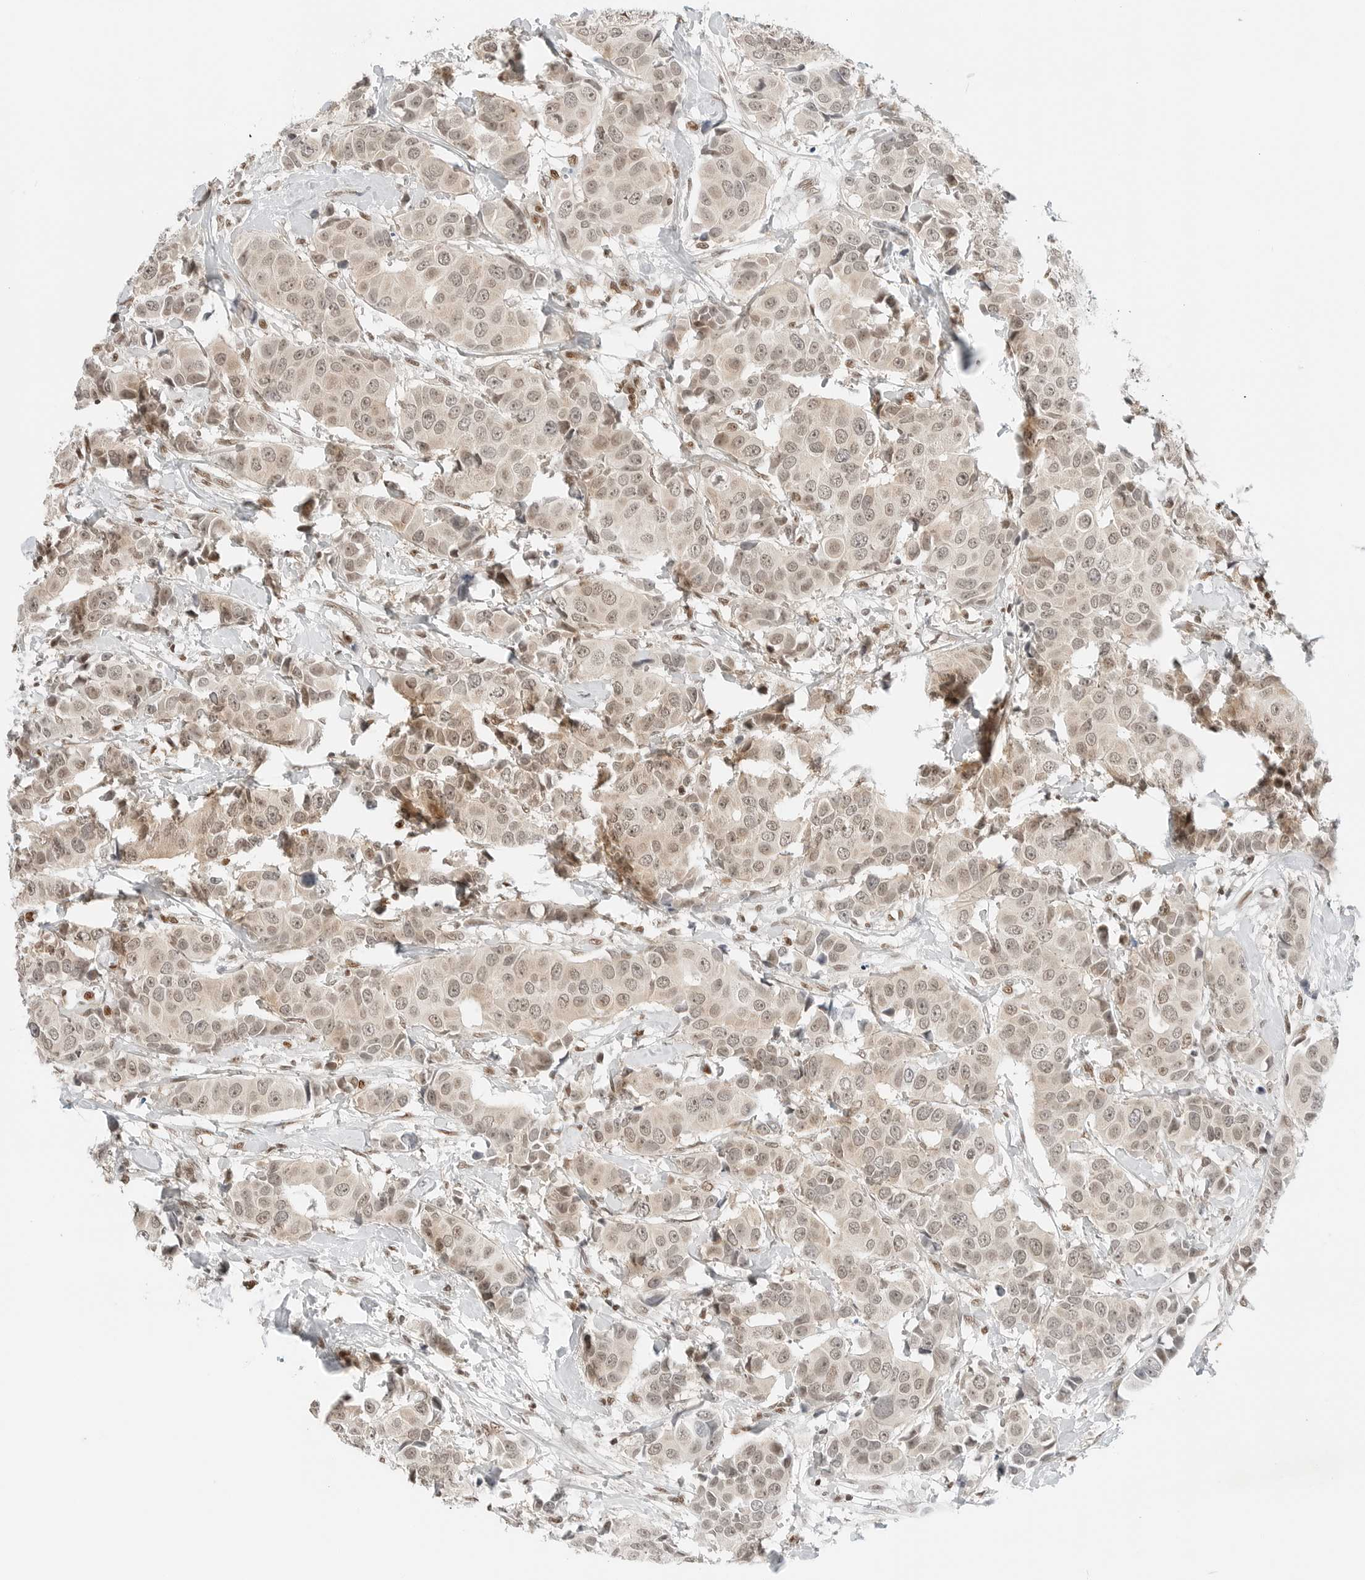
{"staining": {"intensity": "weak", "quantity": ">75%", "location": "cytoplasmic/membranous,nuclear"}, "tissue": "breast cancer", "cell_type": "Tumor cells", "image_type": "cancer", "snomed": [{"axis": "morphology", "description": "Normal tissue, NOS"}, {"axis": "morphology", "description": "Duct carcinoma"}, {"axis": "topography", "description": "Breast"}], "caption": "Invasive ductal carcinoma (breast) tissue exhibits weak cytoplasmic/membranous and nuclear staining in approximately >75% of tumor cells, visualized by immunohistochemistry.", "gene": "CRTC2", "patient": {"sex": "female", "age": 39}}